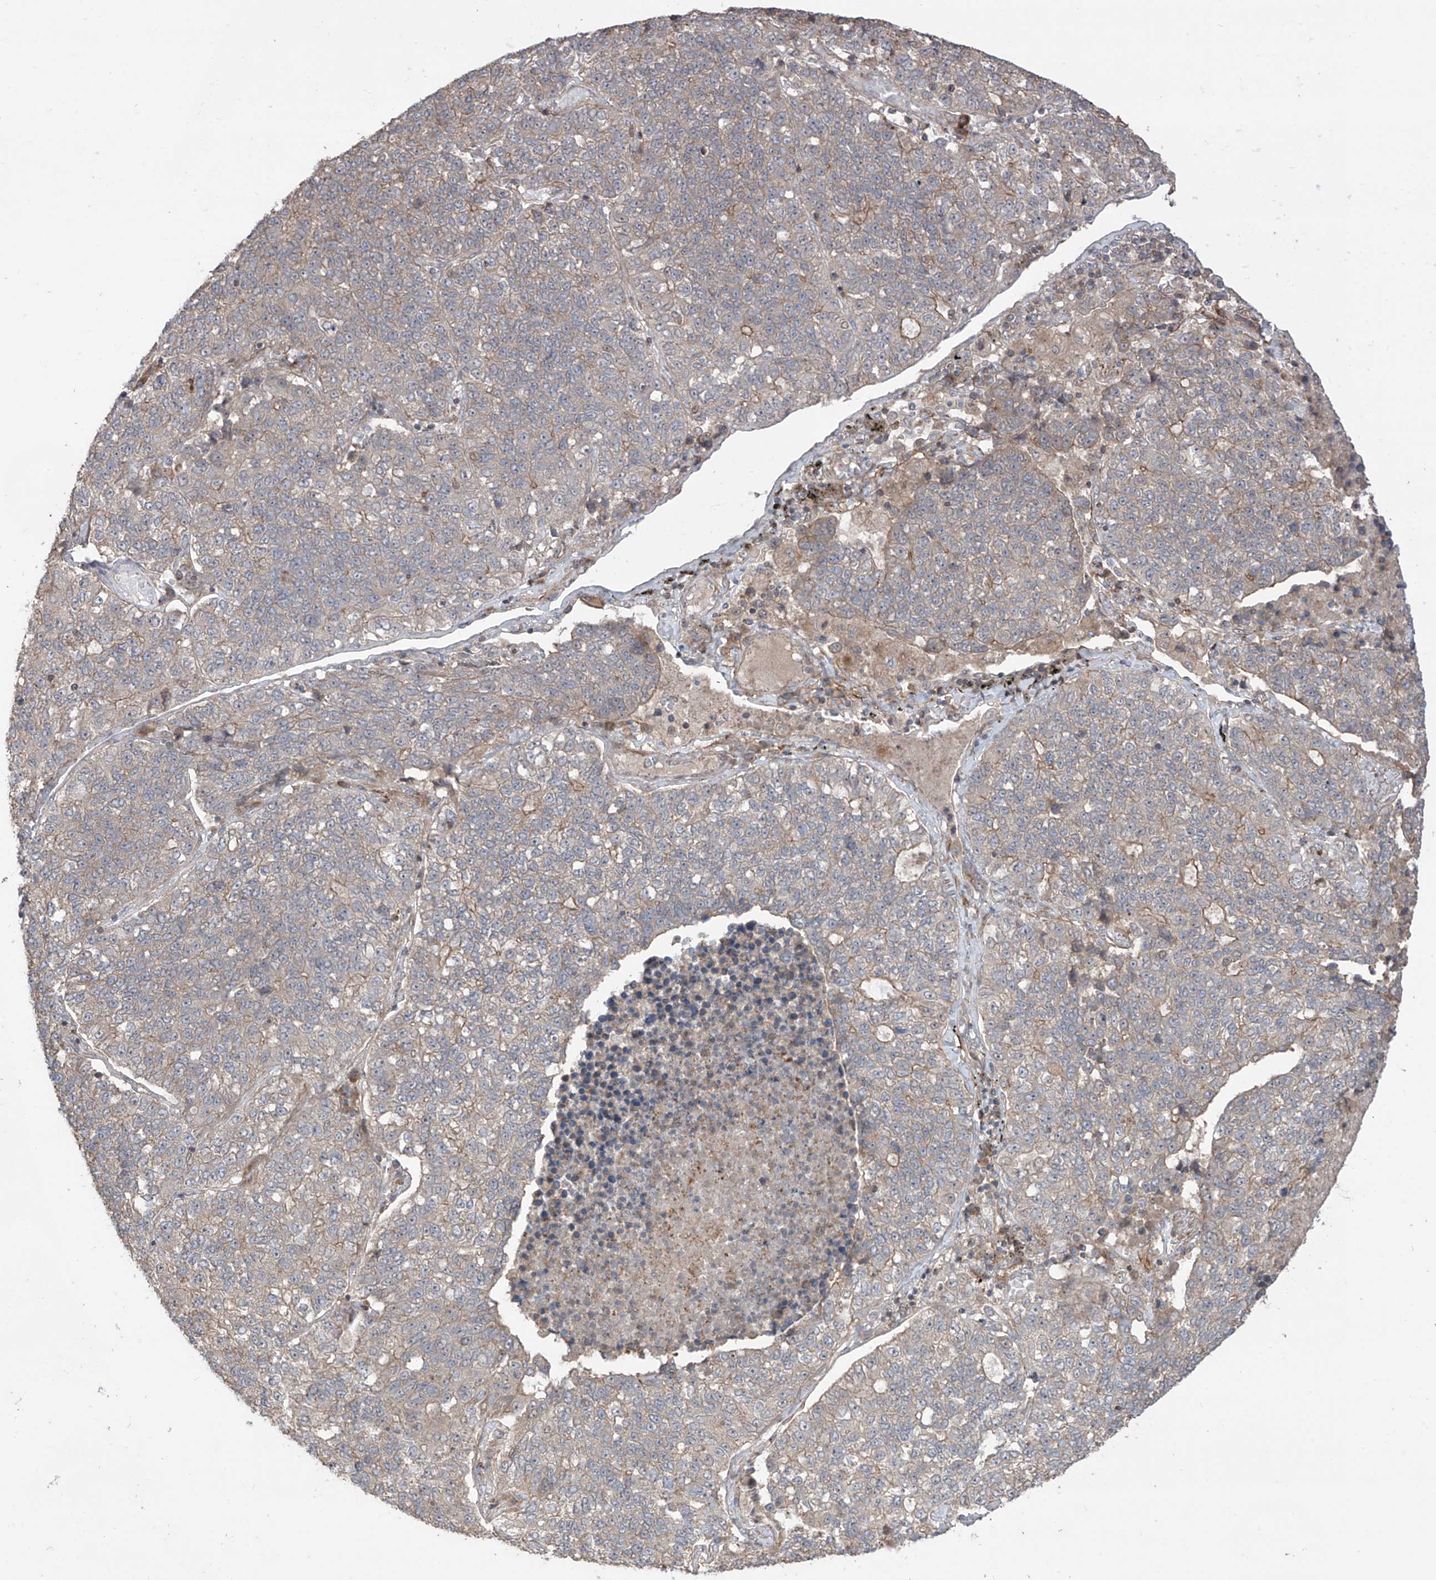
{"staining": {"intensity": "weak", "quantity": "<25%", "location": "cytoplasmic/membranous"}, "tissue": "lung cancer", "cell_type": "Tumor cells", "image_type": "cancer", "snomed": [{"axis": "morphology", "description": "Adenocarcinoma, NOS"}, {"axis": "topography", "description": "Lung"}], "caption": "Adenocarcinoma (lung) stained for a protein using immunohistochemistry exhibits no expression tumor cells.", "gene": "LRRC74A", "patient": {"sex": "male", "age": 49}}